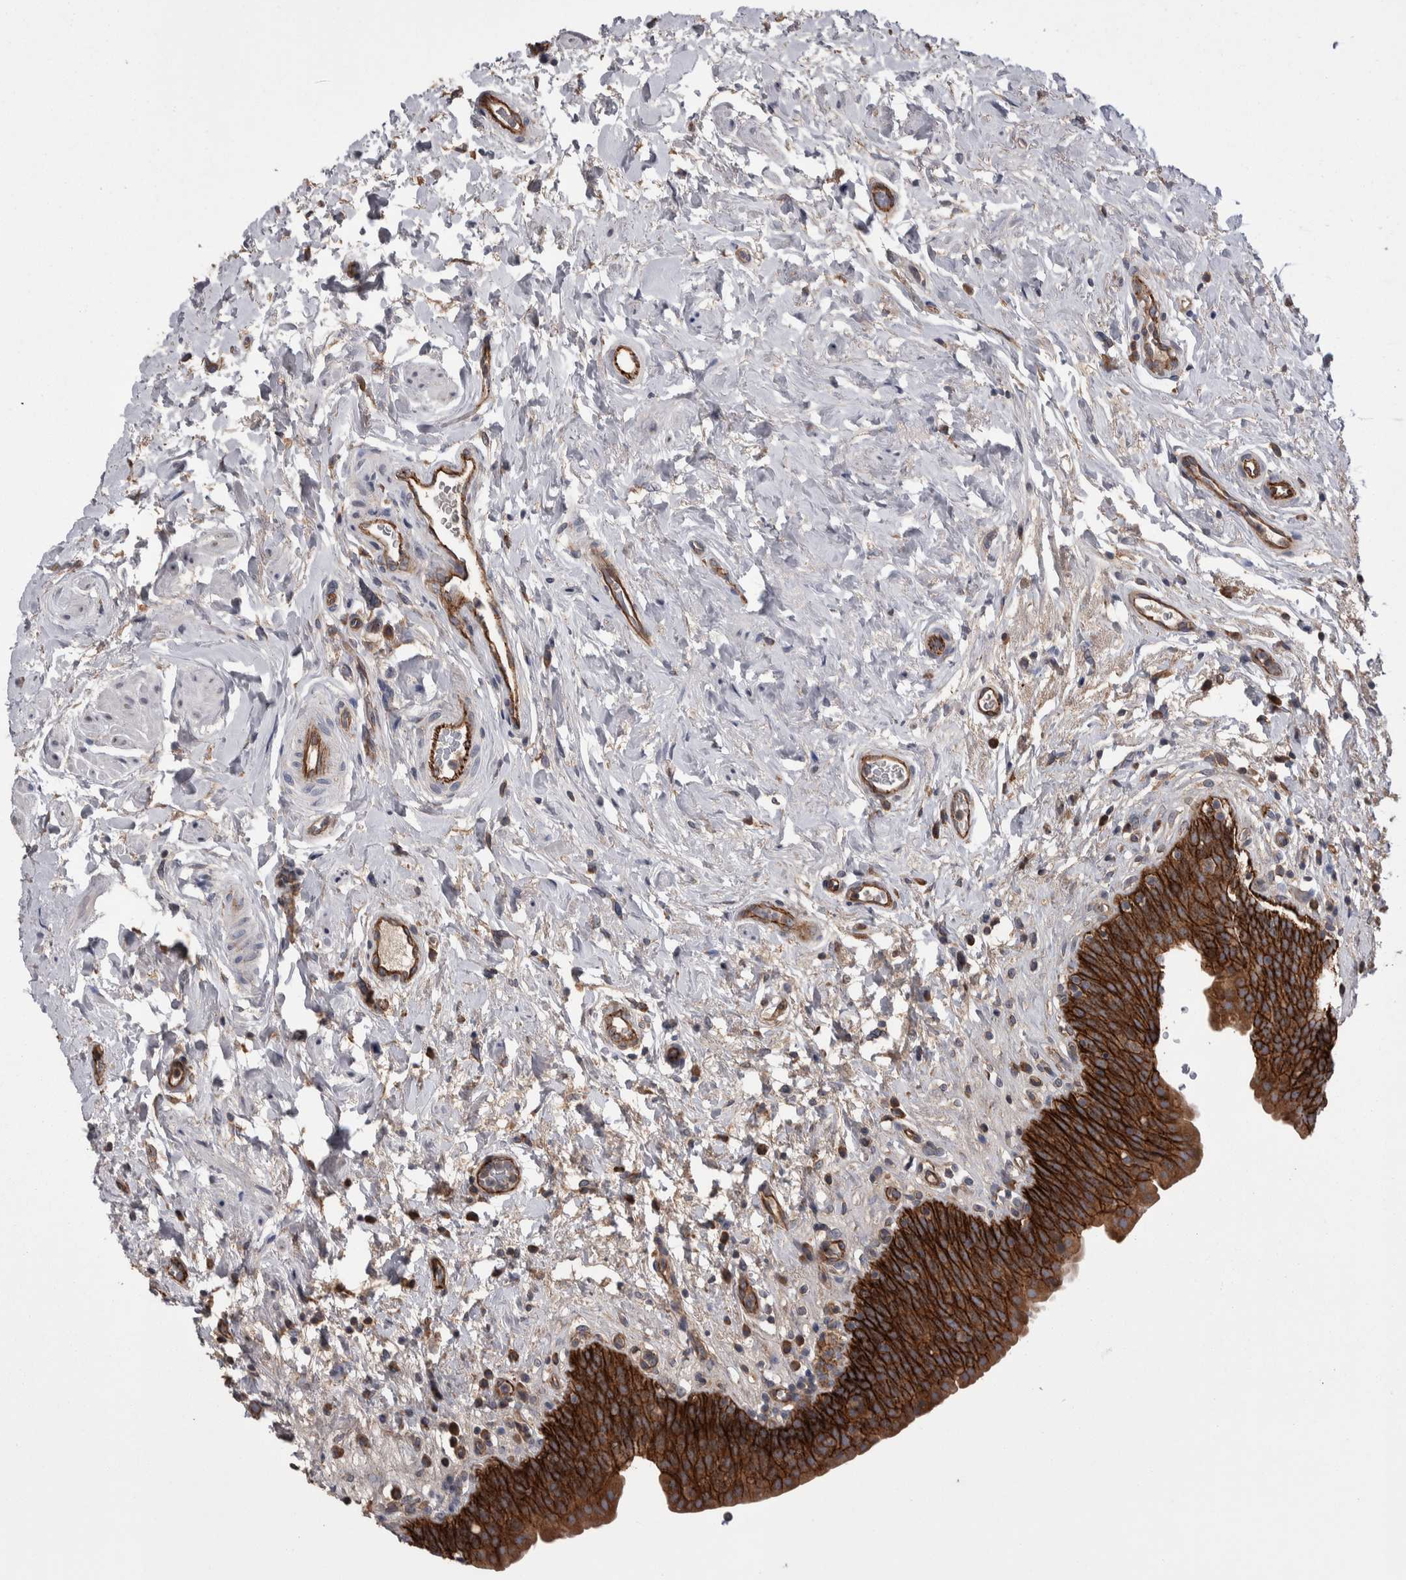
{"staining": {"intensity": "strong", "quantity": ">75%", "location": "cytoplasmic/membranous"}, "tissue": "urinary bladder", "cell_type": "Urothelial cells", "image_type": "normal", "snomed": [{"axis": "morphology", "description": "Normal tissue, NOS"}, {"axis": "topography", "description": "Urinary bladder"}], "caption": "Immunohistochemical staining of normal urinary bladder reveals >75% levels of strong cytoplasmic/membranous protein staining in approximately >75% of urothelial cells. (IHC, brightfield microscopy, high magnification).", "gene": "LIMA1", "patient": {"sex": "male", "age": 83}}